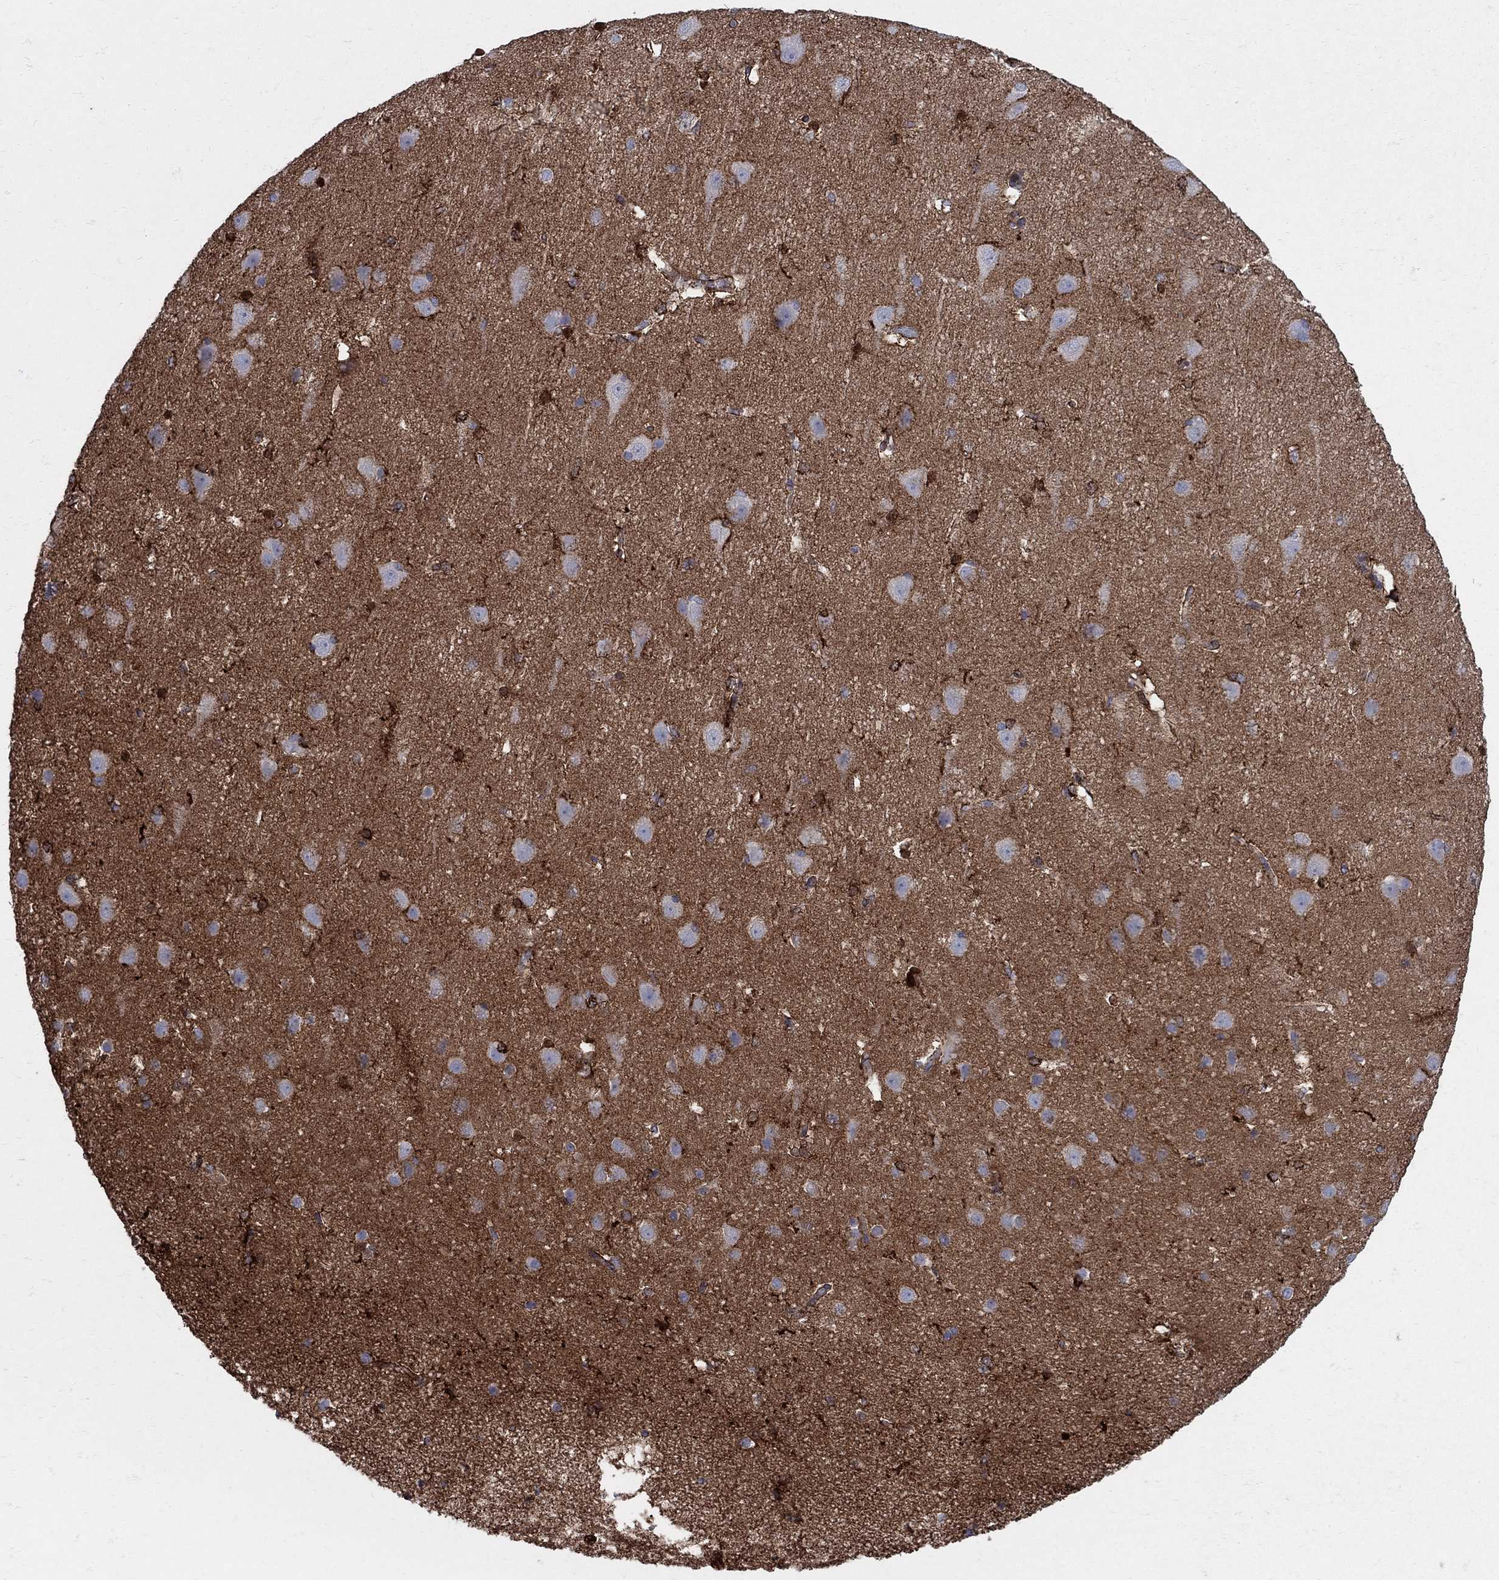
{"staining": {"intensity": "negative", "quantity": "none", "location": "none"}, "tissue": "cerebral cortex", "cell_type": "Endothelial cells", "image_type": "normal", "snomed": [{"axis": "morphology", "description": "Normal tissue, NOS"}, {"axis": "topography", "description": "Cerebral cortex"}], "caption": "The immunohistochemistry histopathology image has no significant positivity in endothelial cells of cerebral cortex. The staining was performed using DAB to visualize the protein expression in brown, while the nuclei were stained in blue with hematoxylin (Magnification: 20x).", "gene": "SEPTIN8", "patient": {"sex": "male", "age": 37}}